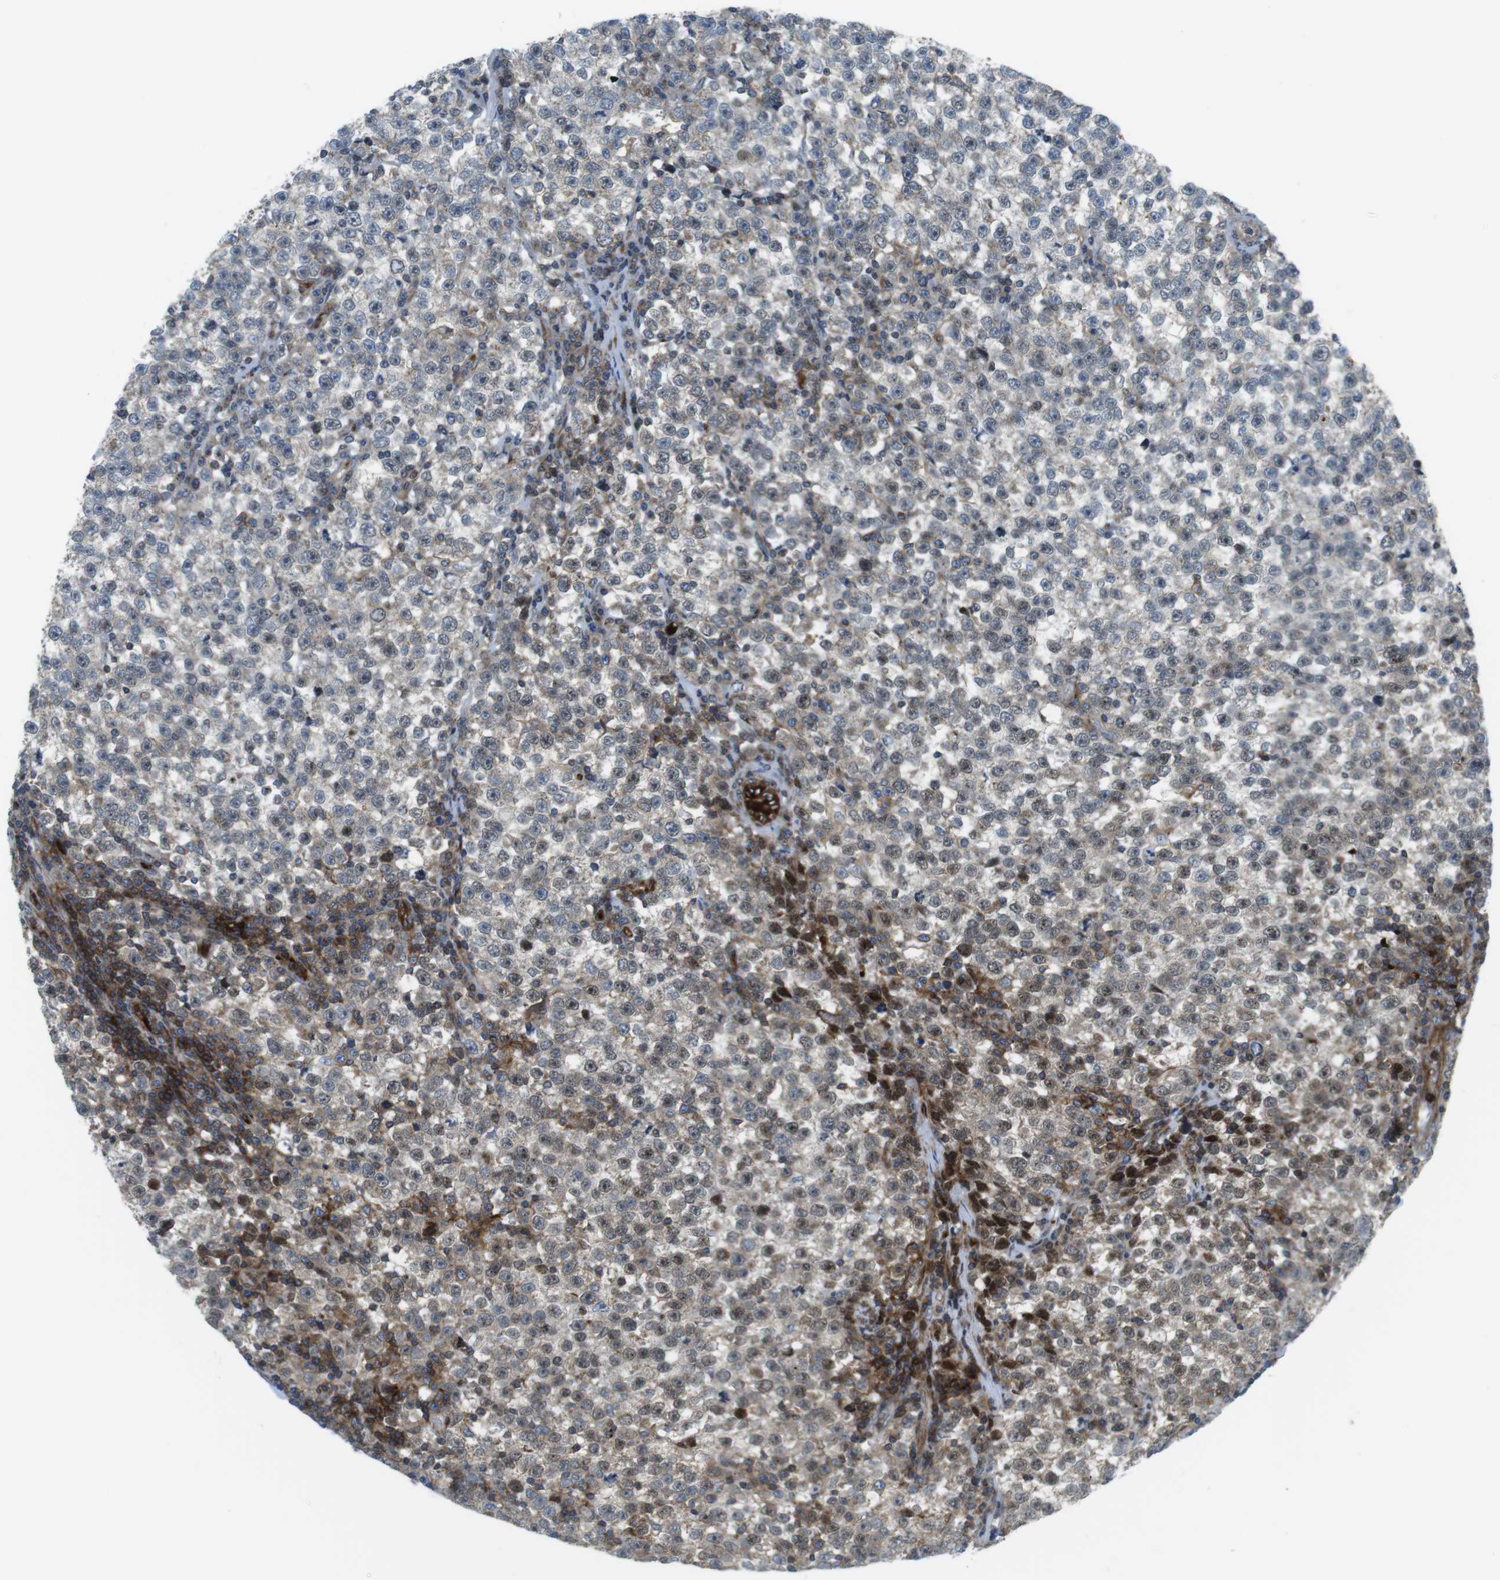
{"staining": {"intensity": "moderate", "quantity": "25%-75%", "location": "cytoplasmic/membranous,nuclear"}, "tissue": "testis cancer", "cell_type": "Tumor cells", "image_type": "cancer", "snomed": [{"axis": "morphology", "description": "Seminoma, NOS"}, {"axis": "topography", "description": "Testis"}], "caption": "Testis cancer stained with IHC reveals moderate cytoplasmic/membranous and nuclear expression in about 25%-75% of tumor cells.", "gene": "CUL7", "patient": {"sex": "male", "age": 43}}